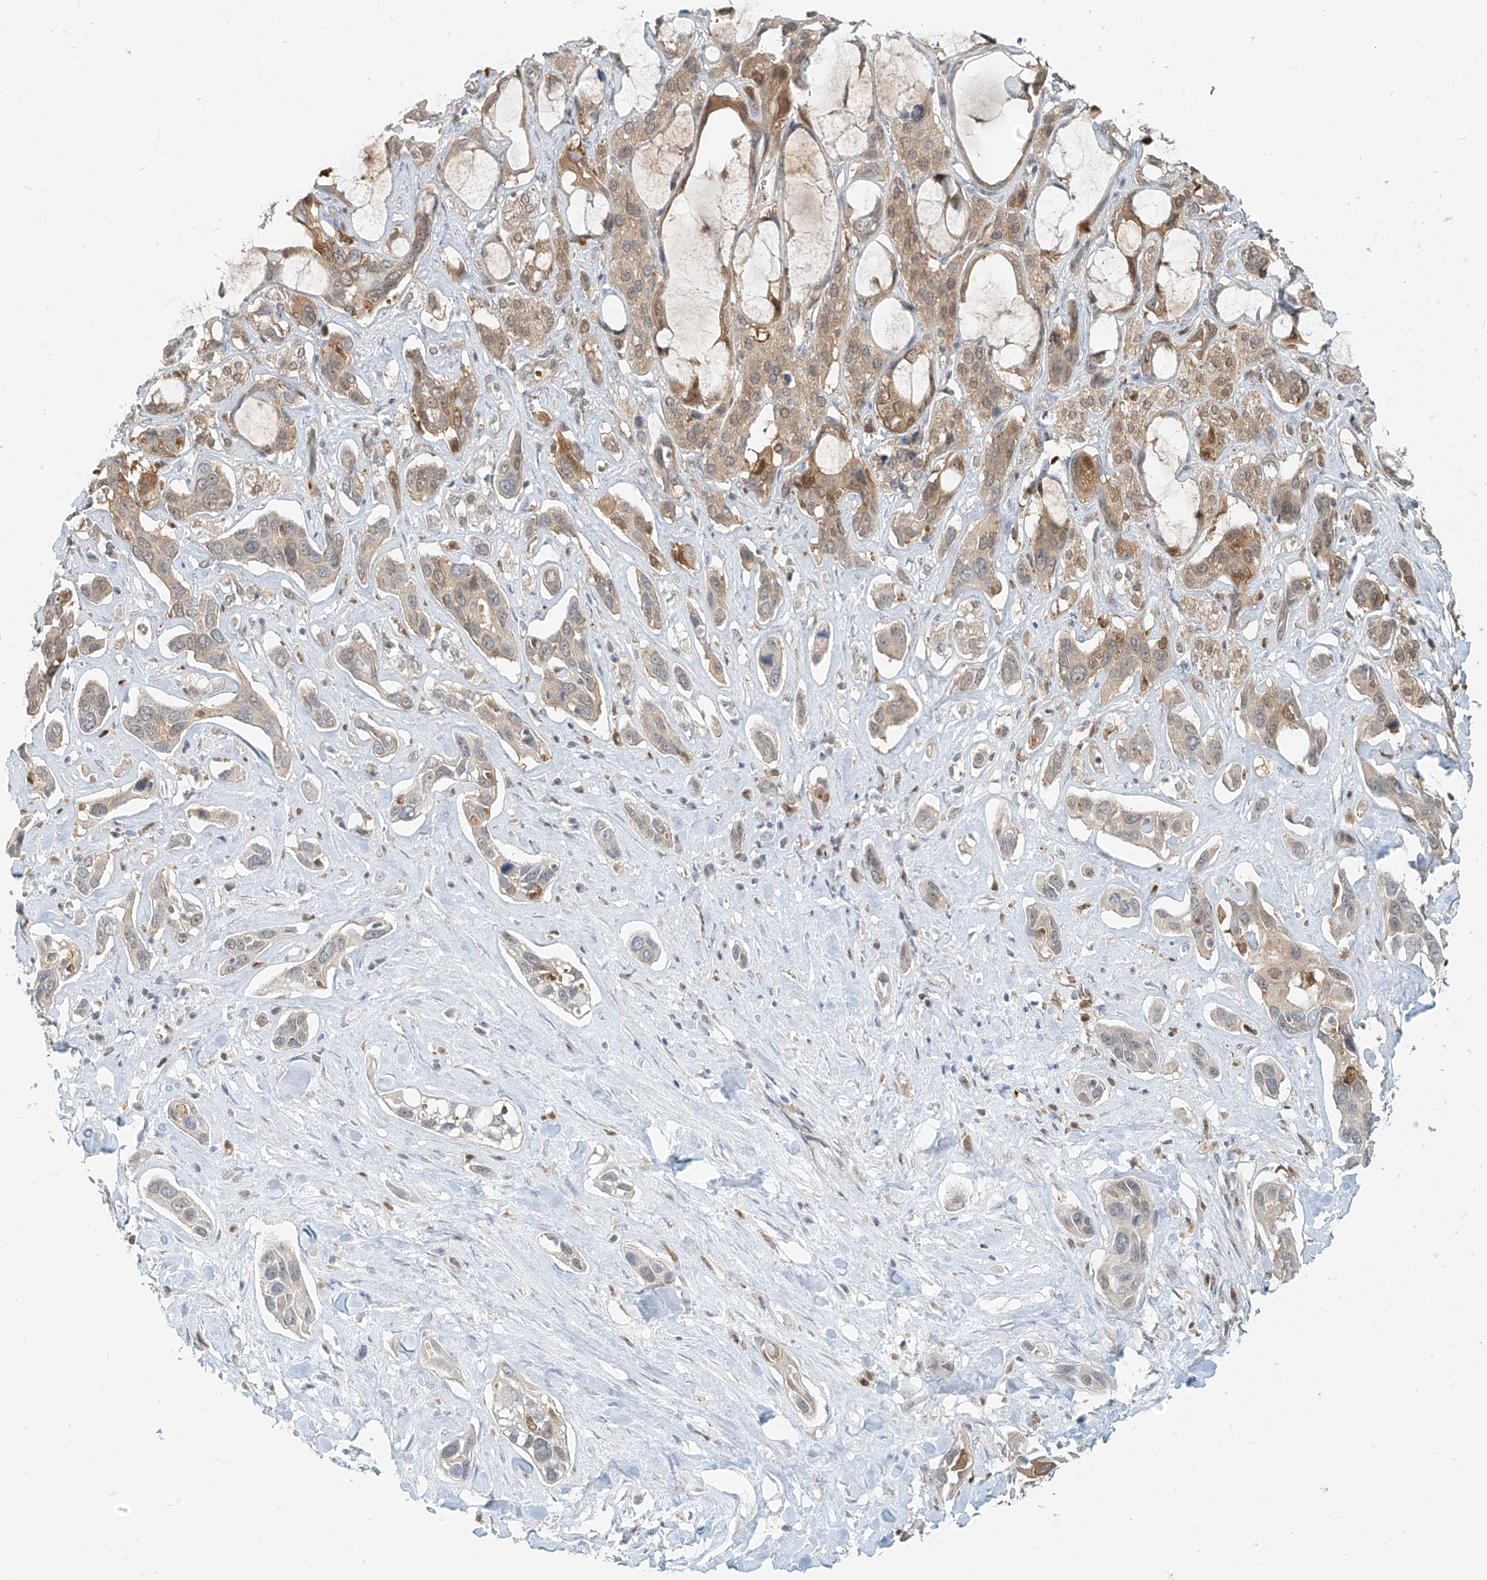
{"staining": {"intensity": "moderate", "quantity": "25%-75%", "location": "cytoplasmic/membranous"}, "tissue": "pancreatic cancer", "cell_type": "Tumor cells", "image_type": "cancer", "snomed": [{"axis": "morphology", "description": "Adenocarcinoma, NOS"}, {"axis": "topography", "description": "Pancreas"}], "caption": "Pancreatic cancer (adenocarcinoma) tissue reveals moderate cytoplasmic/membranous expression in approximately 25%-75% of tumor cells", "gene": "PGD", "patient": {"sex": "female", "age": 60}}